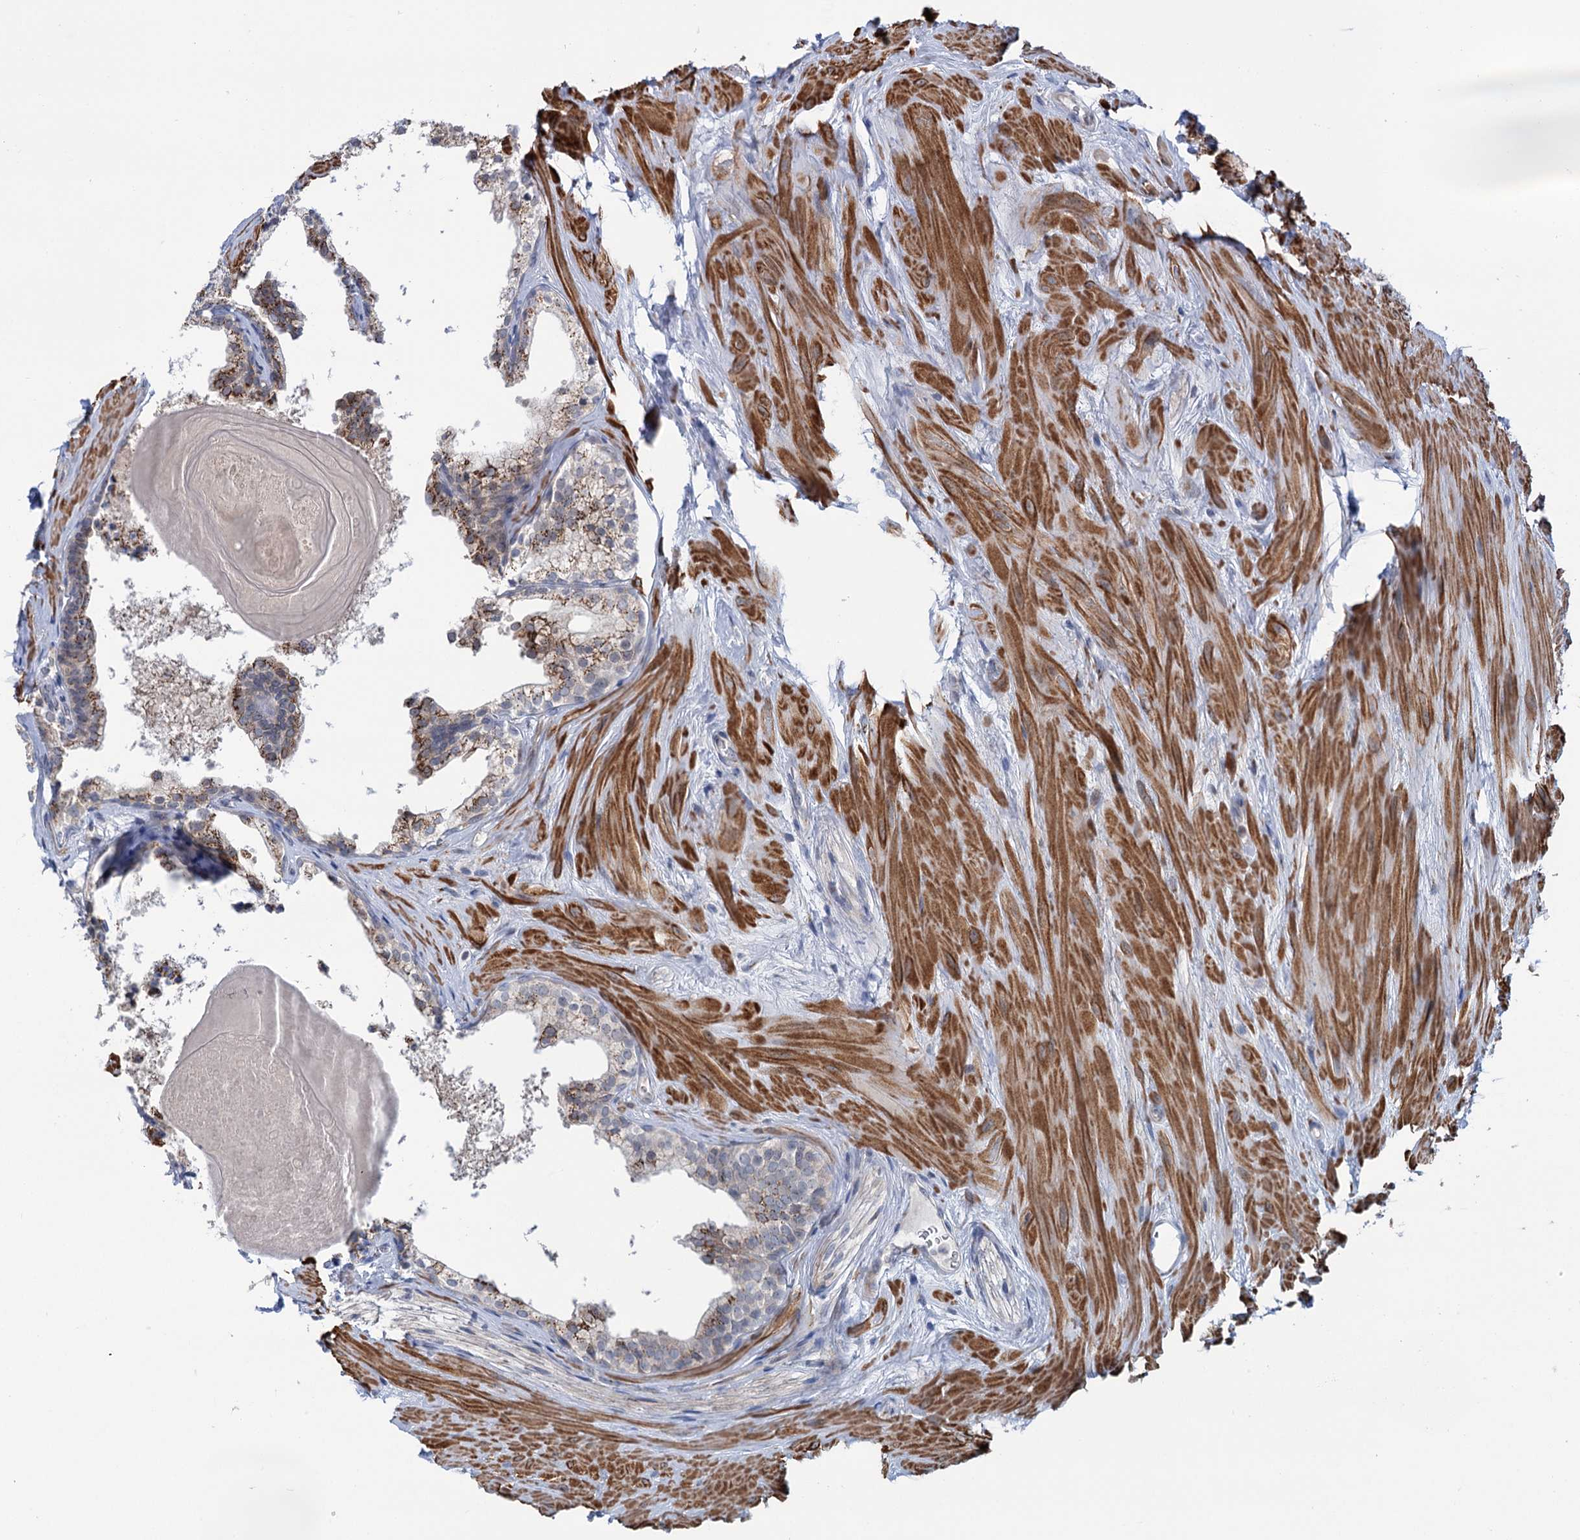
{"staining": {"intensity": "moderate", "quantity": "25%-75%", "location": "cytoplasmic/membranous"}, "tissue": "prostate cancer", "cell_type": "Tumor cells", "image_type": "cancer", "snomed": [{"axis": "morphology", "description": "Adenocarcinoma, Low grade"}, {"axis": "topography", "description": "Prostate"}], "caption": "Immunohistochemical staining of human low-grade adenocarcinoma (prostate) exhibits moderate cytoplasmic/membranous protein expression in approximately 25%-75% of tumor cells.", "gene": "ELP4", "patient": {"sex": "male", "age": 47}}